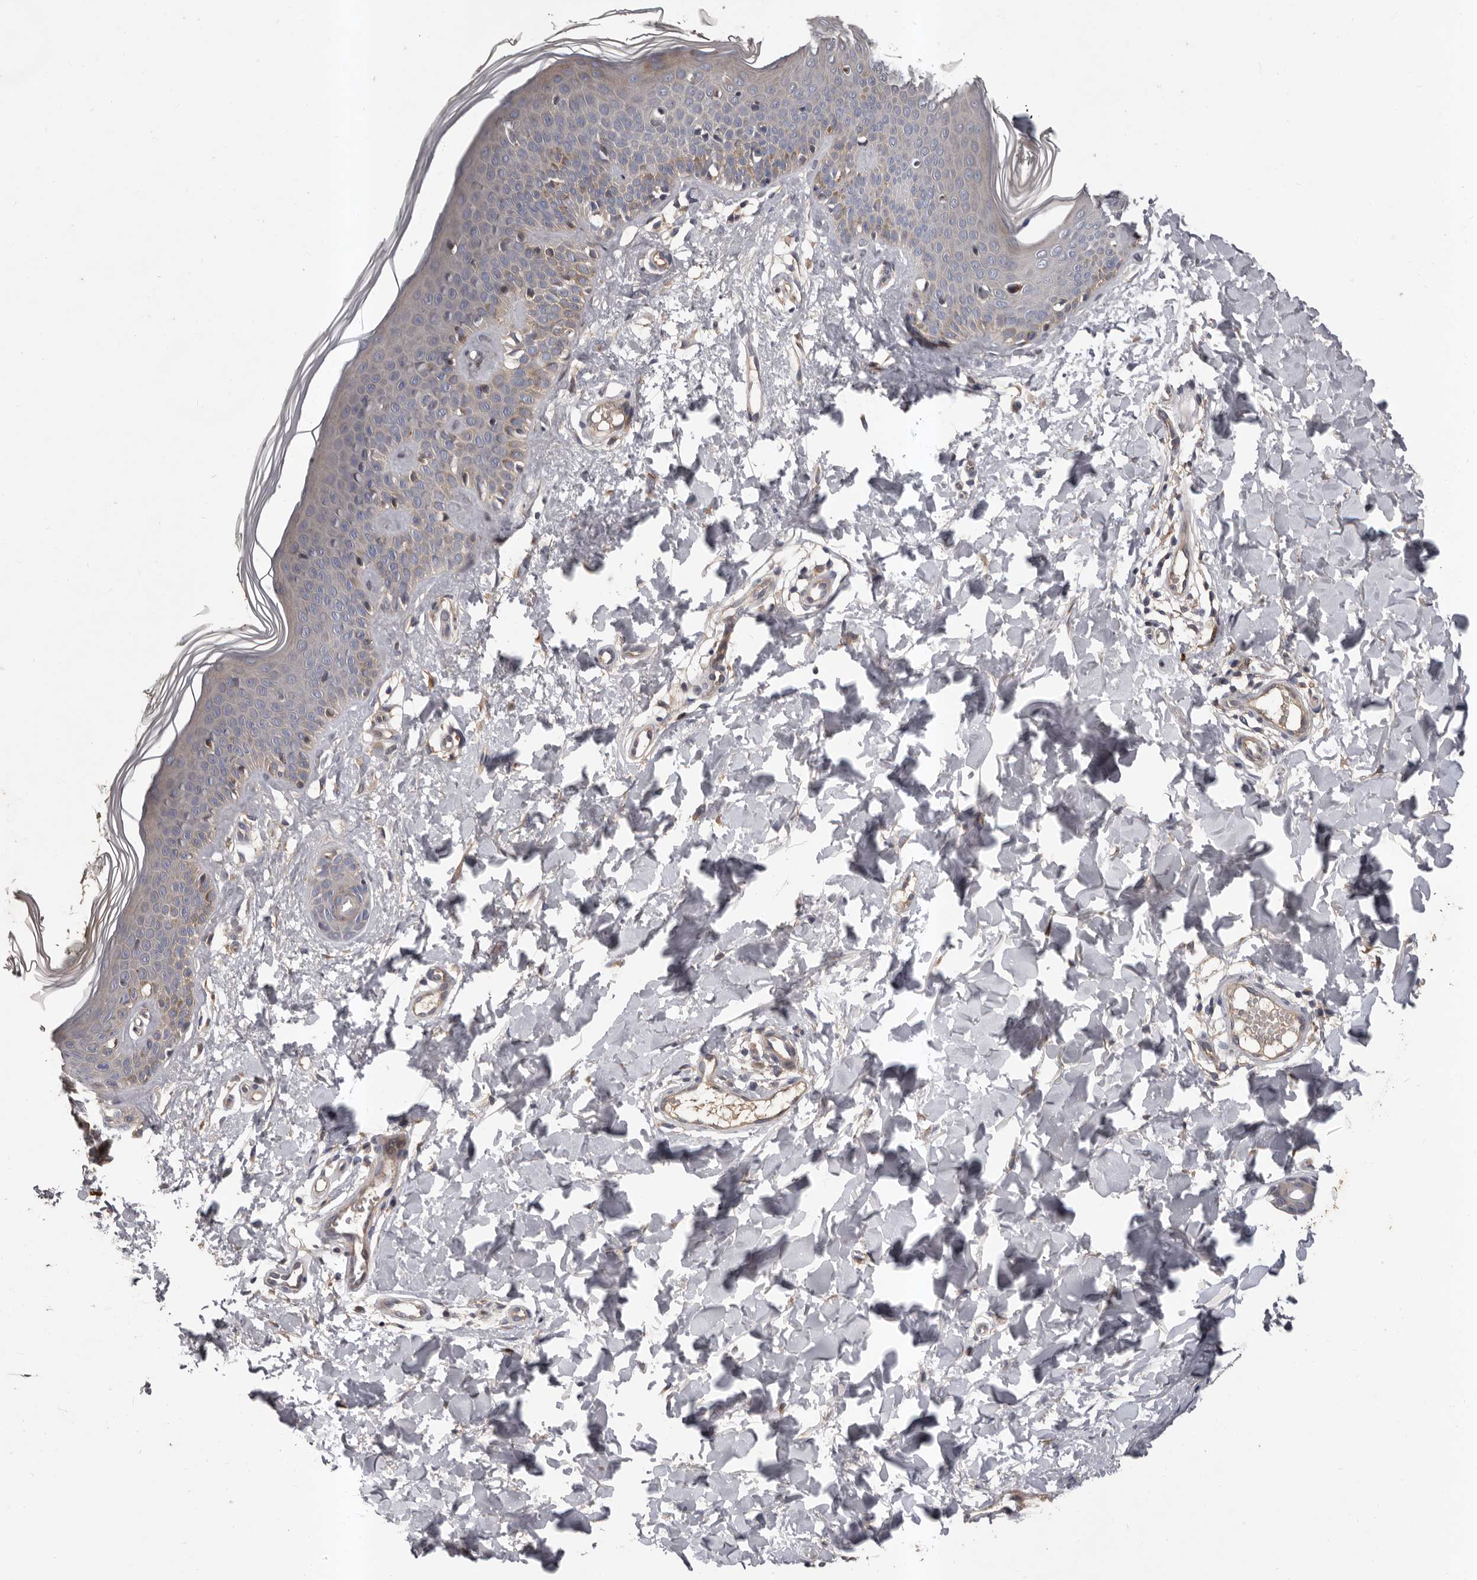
{"staining": {"intensity": "negative", "quantity": "none", "location": "none"}, "tissue": "skin", "cell_type": "Fibroblasts", "image_type": "normal", "snomed": [{"axis": "morphology", "description": "Normal tissue, NOS"}, {"axis": "topography", "description": "Skin"}], "caption": "IHC image of normal skin: human skin stained with DAB (3,3'-diaminobenzidine) displays no significant protein expression in fibroblasts.", "gene": "PRKD1", "patient": {"sex": "male", "age": 37}}